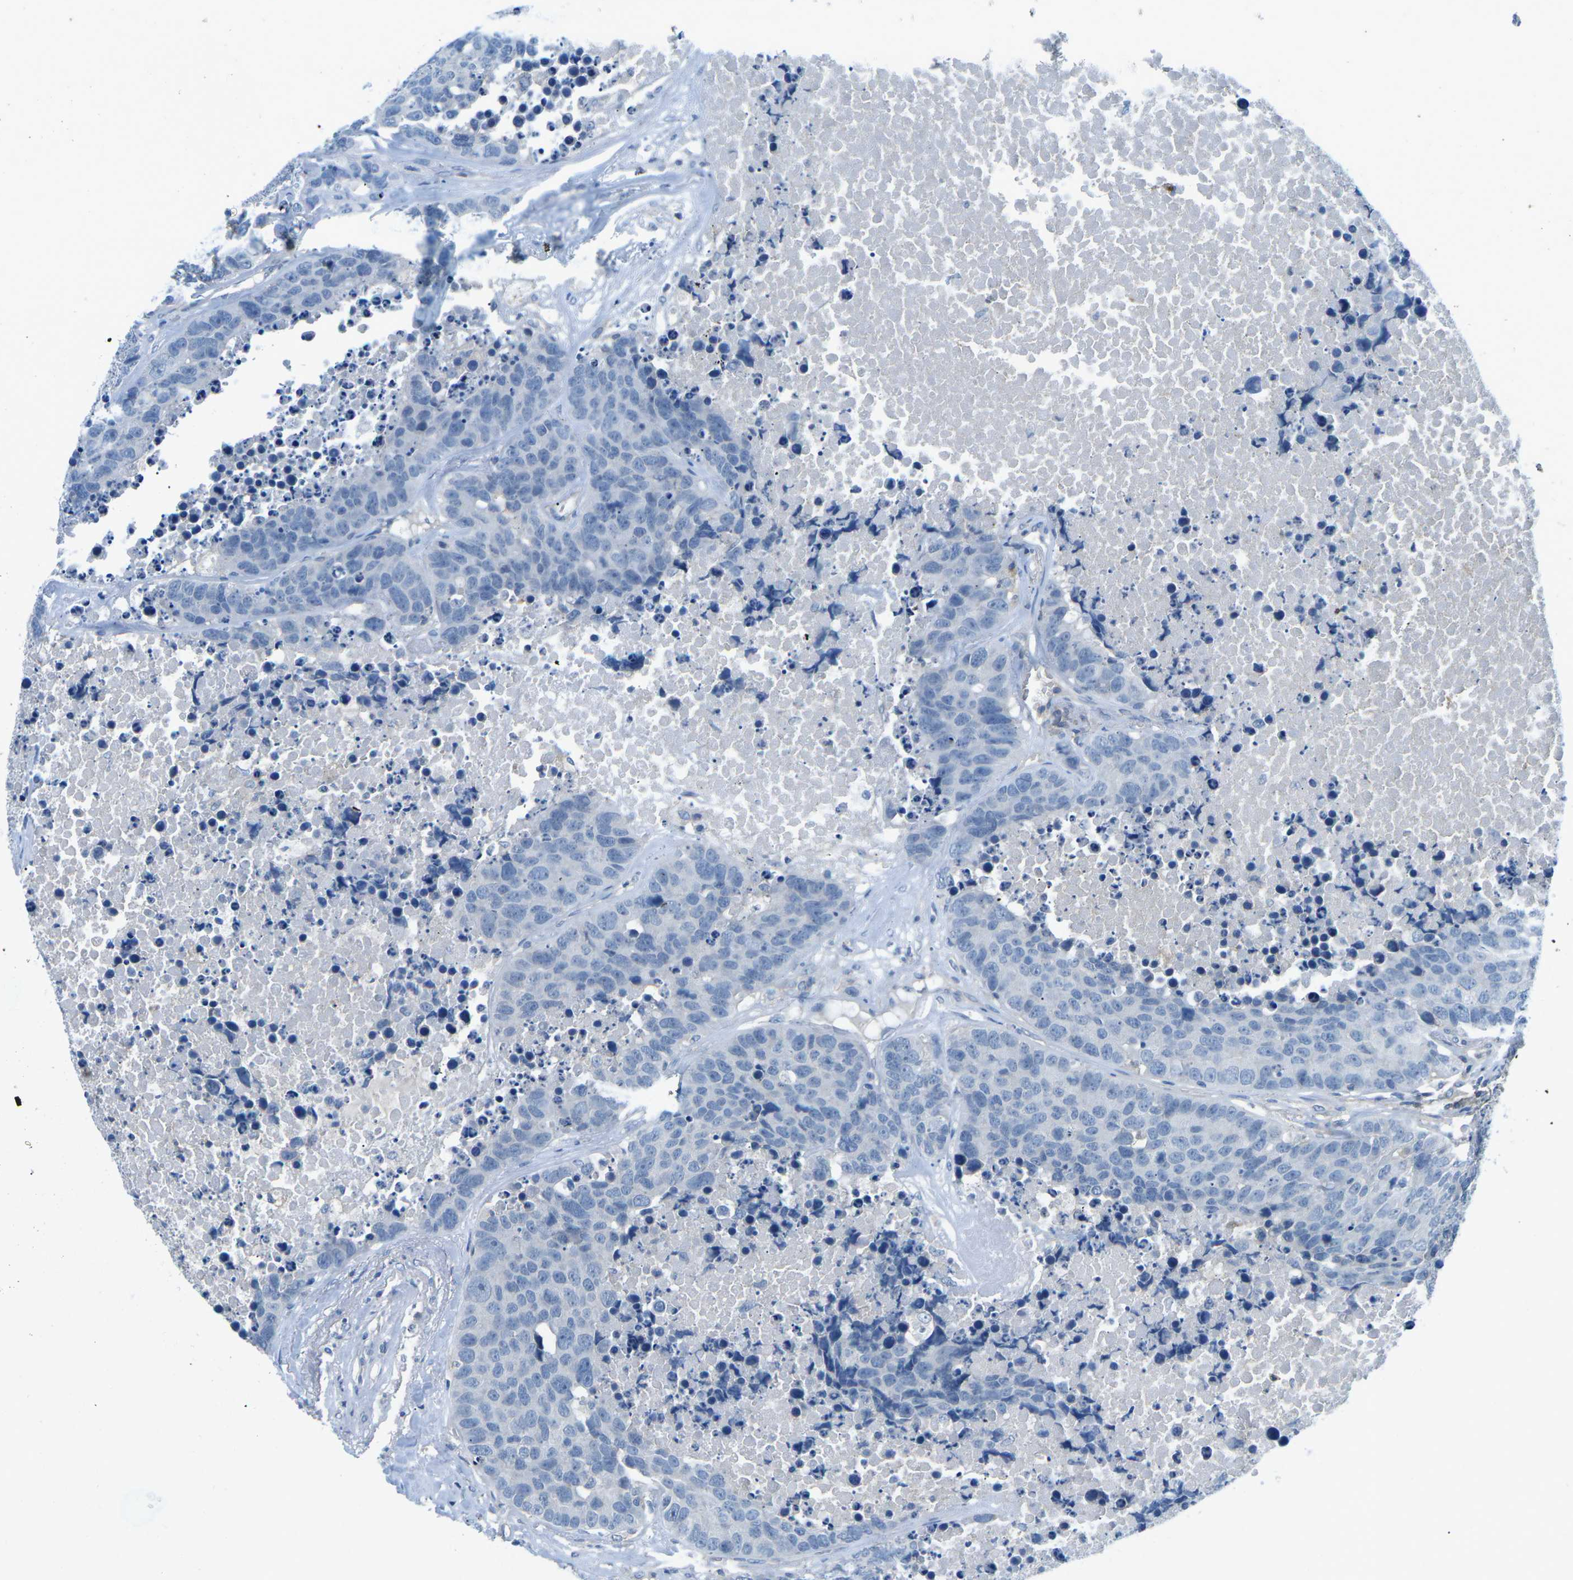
{"staining": {"intensity": "negative", "quantity": "none", "location": "none"}, "tissue": "carcinoid", "cell_type": "Tumor cells", "image_type": "cancer", "snomed": [{"axis": "morphology", "description": "Carcinoid, malignant, NOS"}, {"axis": "topography", "description": "Lung"}], "caption": "Carcinoid (malignant) was stained to show a protein in brown. There is no significant positivity in tumor cells. (DAB (3,3'-diaminobenzidine) IHC with hematoxylin counter stain).", "gene": "CD47", "patient": {"sex": "male", "age": 60}}